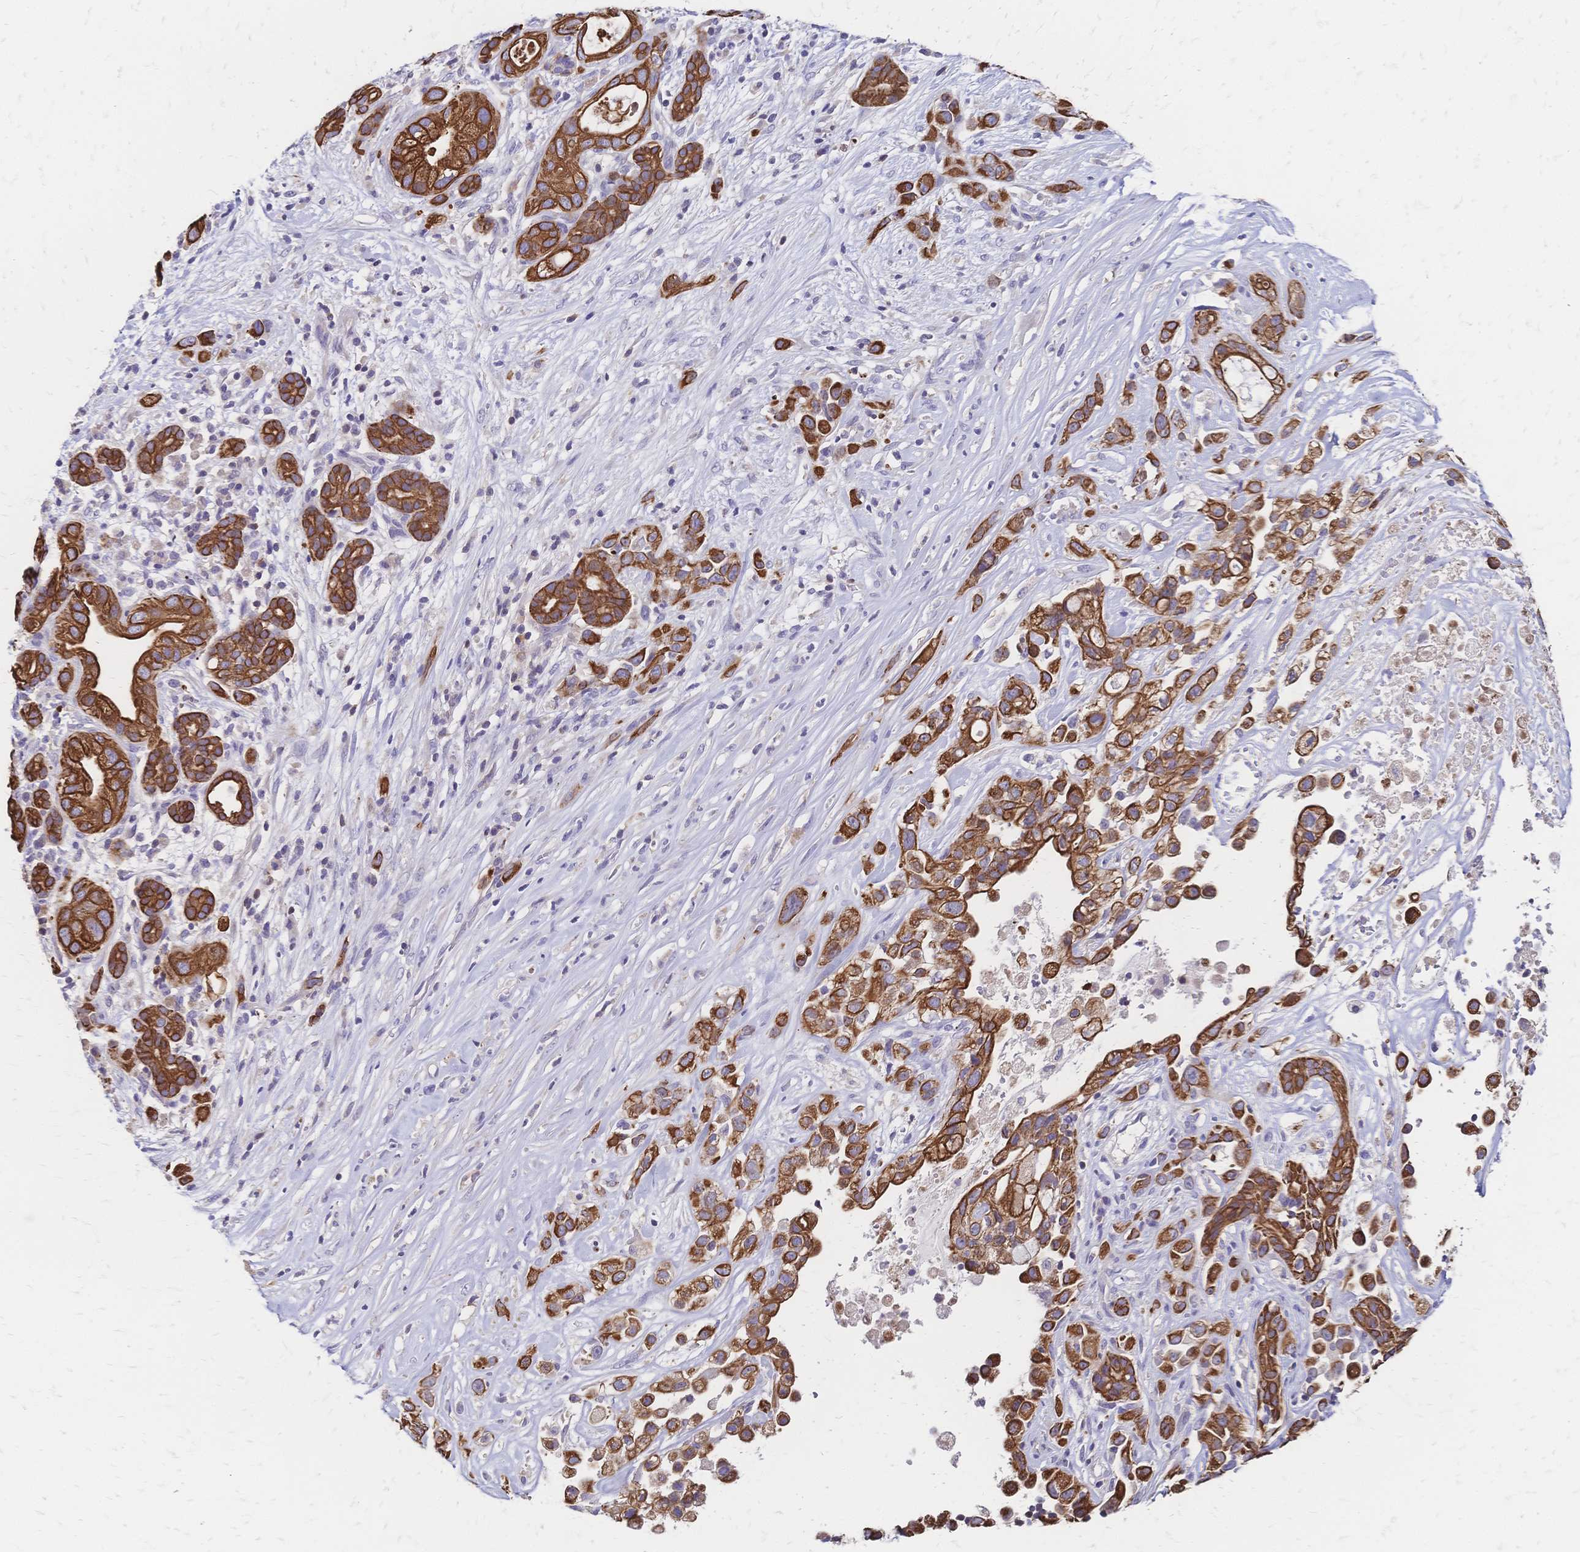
{"staining": {"intensity": "strong", "quantity": ">75%", "location": "cytoplasmic/membranous"}, "tissue": "pancreatic cancer", "cell_type": "Tumor cells", "image_type": "cancer", "snomed": [{"axis": "morphology", "description": "Adenocarcinoma, NOS"}, {"axis": "topography", "description": "Pancreas"}], "caption": "Immunohistochemistry (IHC) micrograph of human pancreatic cancer stained for a protein (brown), which displays high levels of strong cytoplasmic/membranous positivity in about >75% of tumor cells.", "gene": "DTNB", "patient": {"sex": "male", "age": 44}}